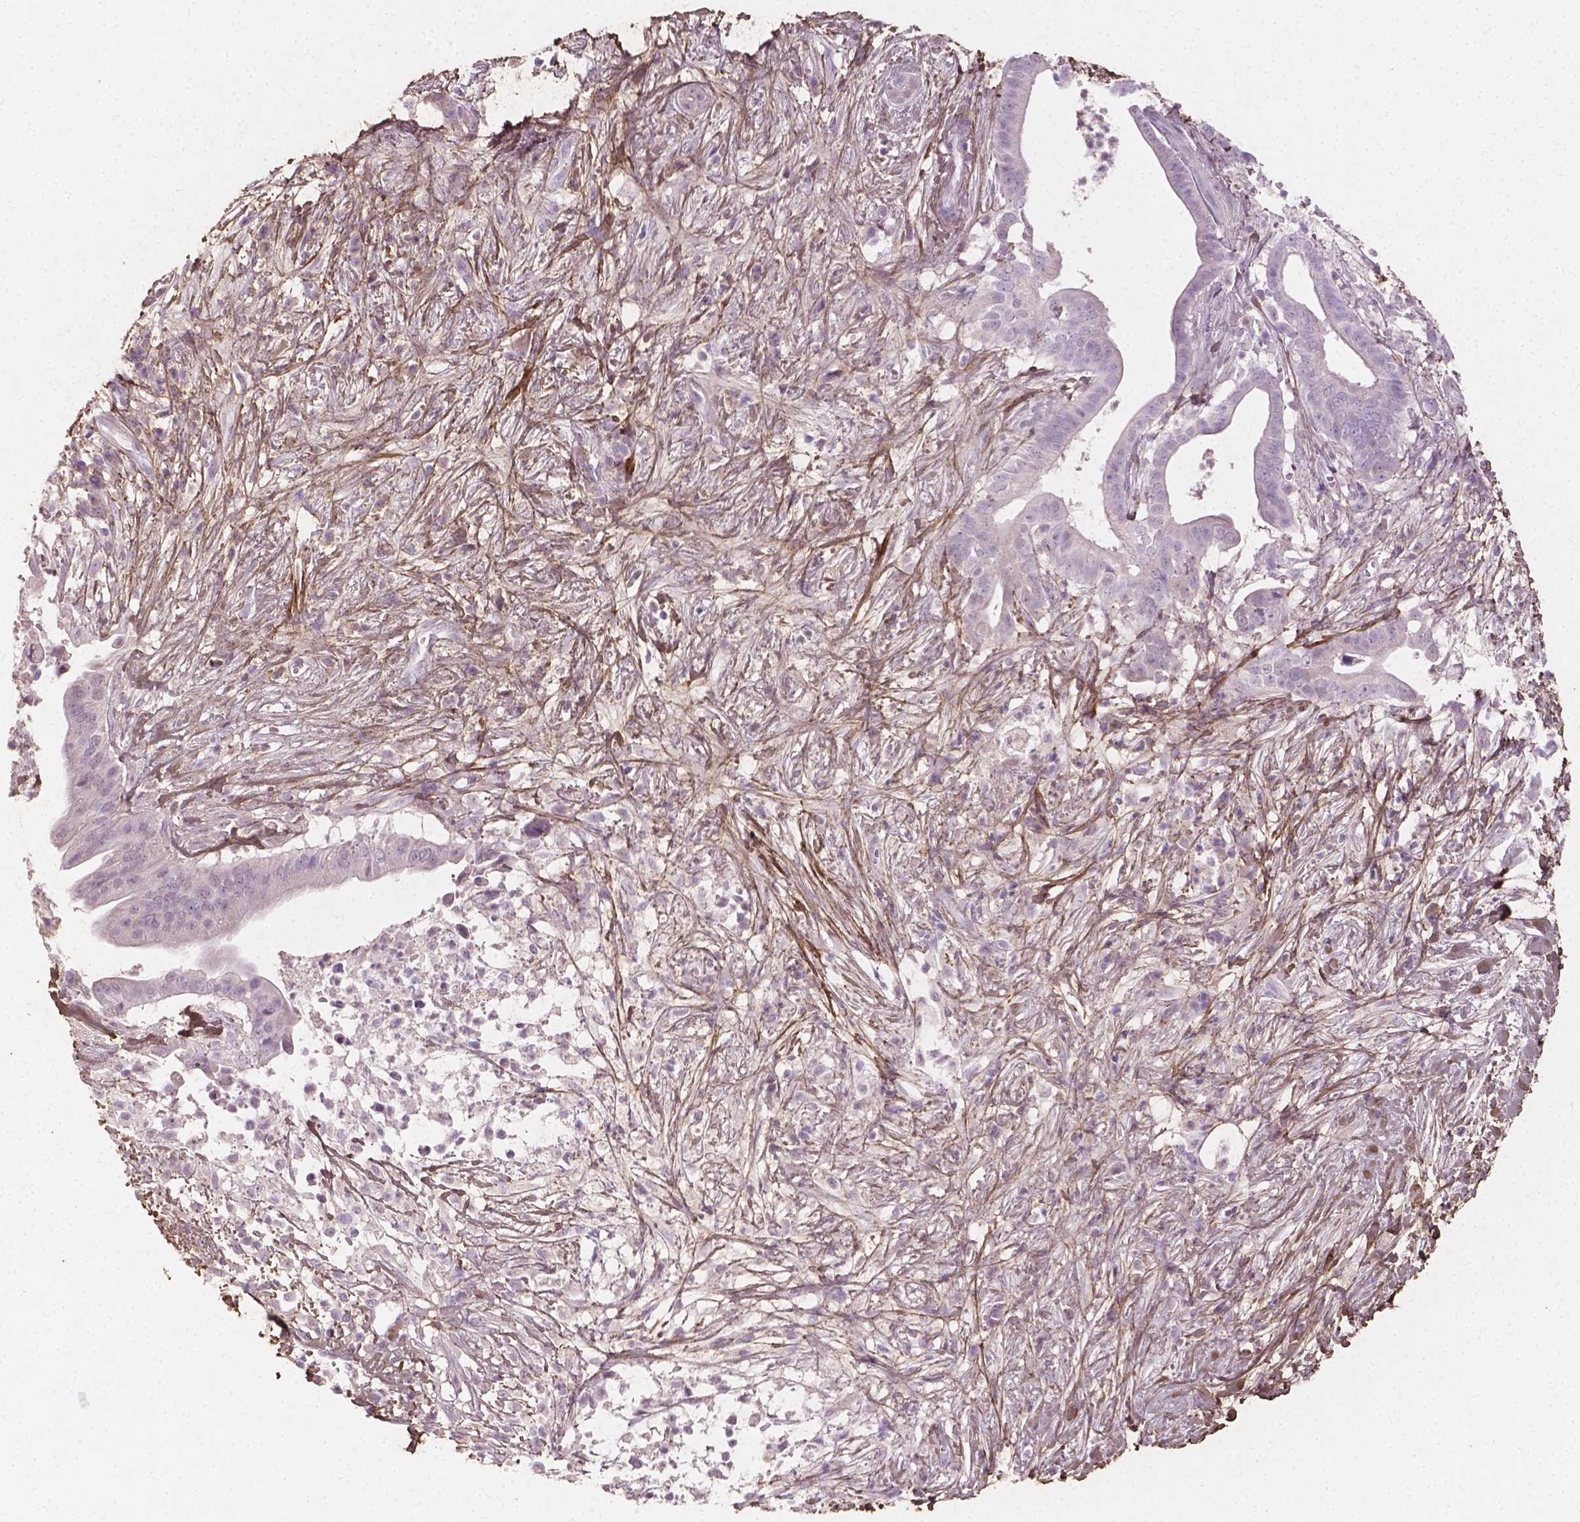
{"staining": {"intensity": "negative", "quantity": "none", "location": "none"}, "tissue": "pancreatic cancer", "cell_type": "Tumor cells", "image_type": "cancer", "snomed": [{"axis": "morphology", "description": "Adenocarcinoma, NOS"}, {"axis": "topography", "description": "Pancreas"}], "caption": "Tumor cells are negative for brown protein staining in adenocarcinoma (pancreatic).", "gene": "DLG2", "patient": {"sex": "male", "age": 61}}